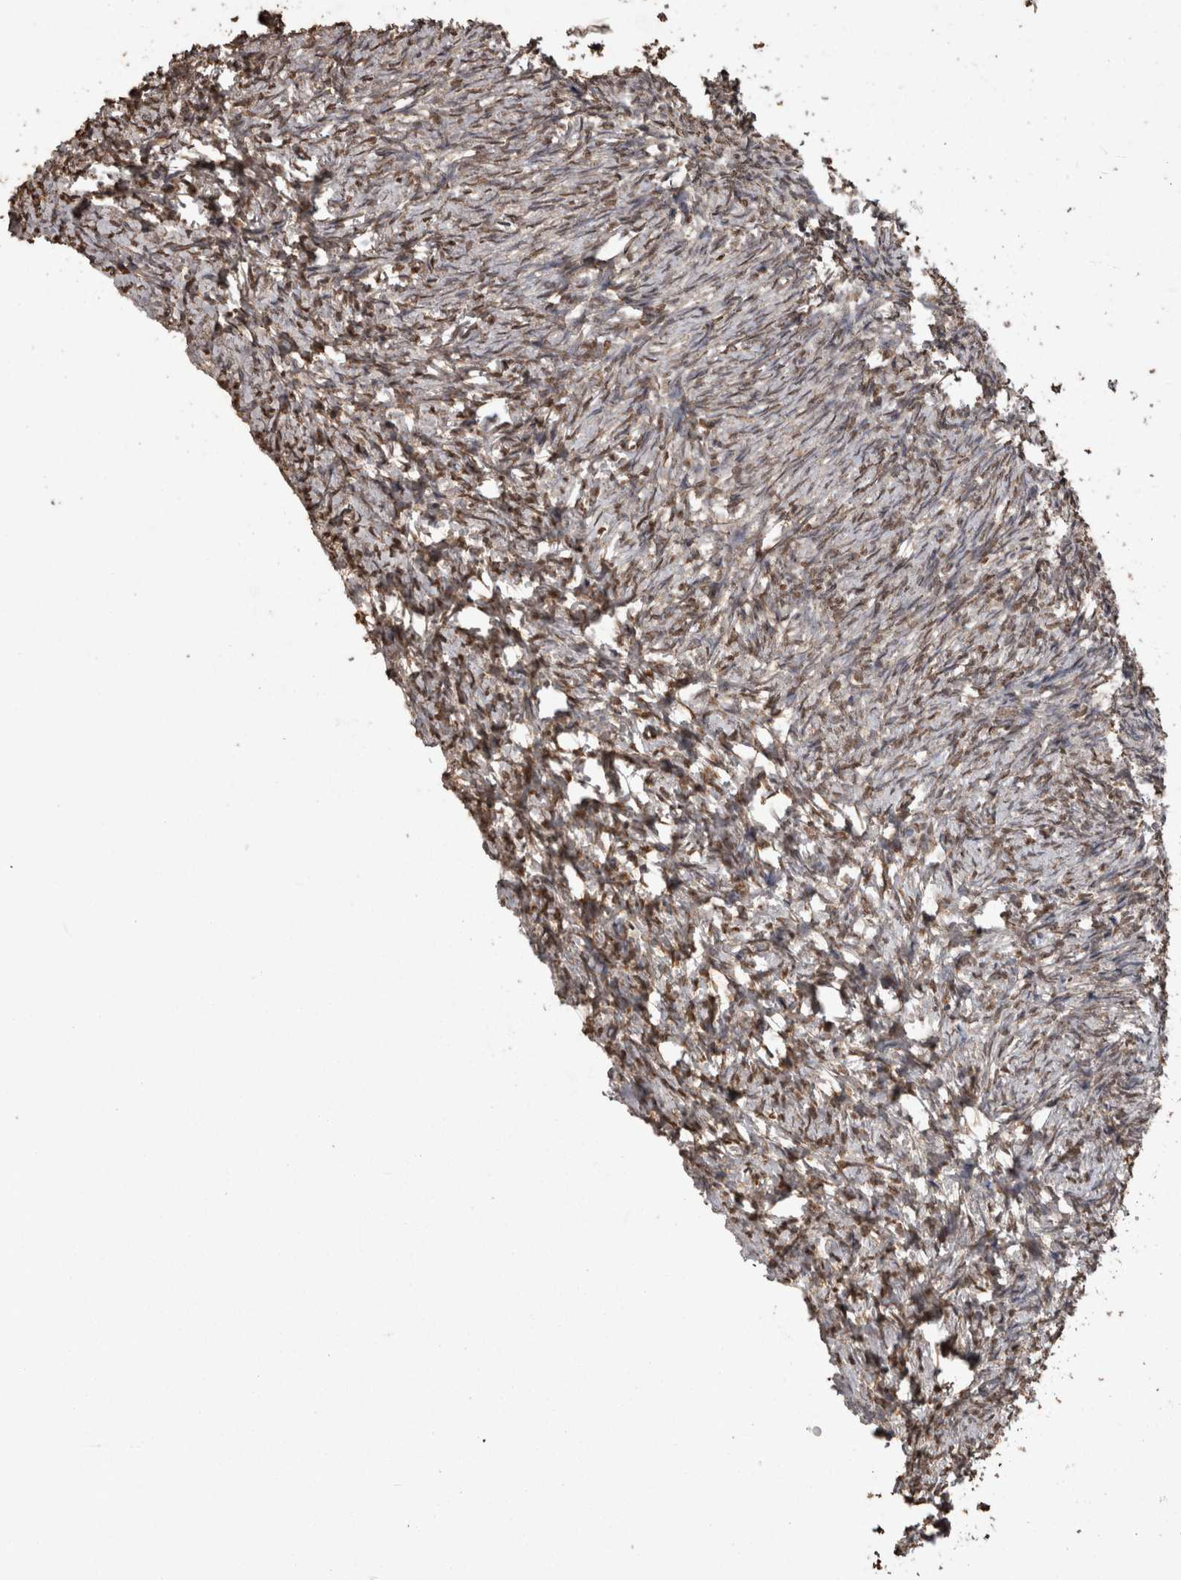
{"staining": {"intensity": "weak", "quantity": "25%-75%", "location": "cytoplasmic/membranous,nuclear"}, "tissue": "ovary", "cell_type": "Follicle cells", "image_type": "normal", "snomed": [{"axis": "morphology", "description": "Normal tissue, NOS"}, {"axis": "topography", "description": "Ovary"}], "caption": "Benign ovary was stained to show a protein in brown. There is low levels of weak cytoplasmic/membranous,nuclear expression in about 25%-75% of follicle cells.", "gene": "SMAD7", "patient": {"sex": "female", "age": 41}}